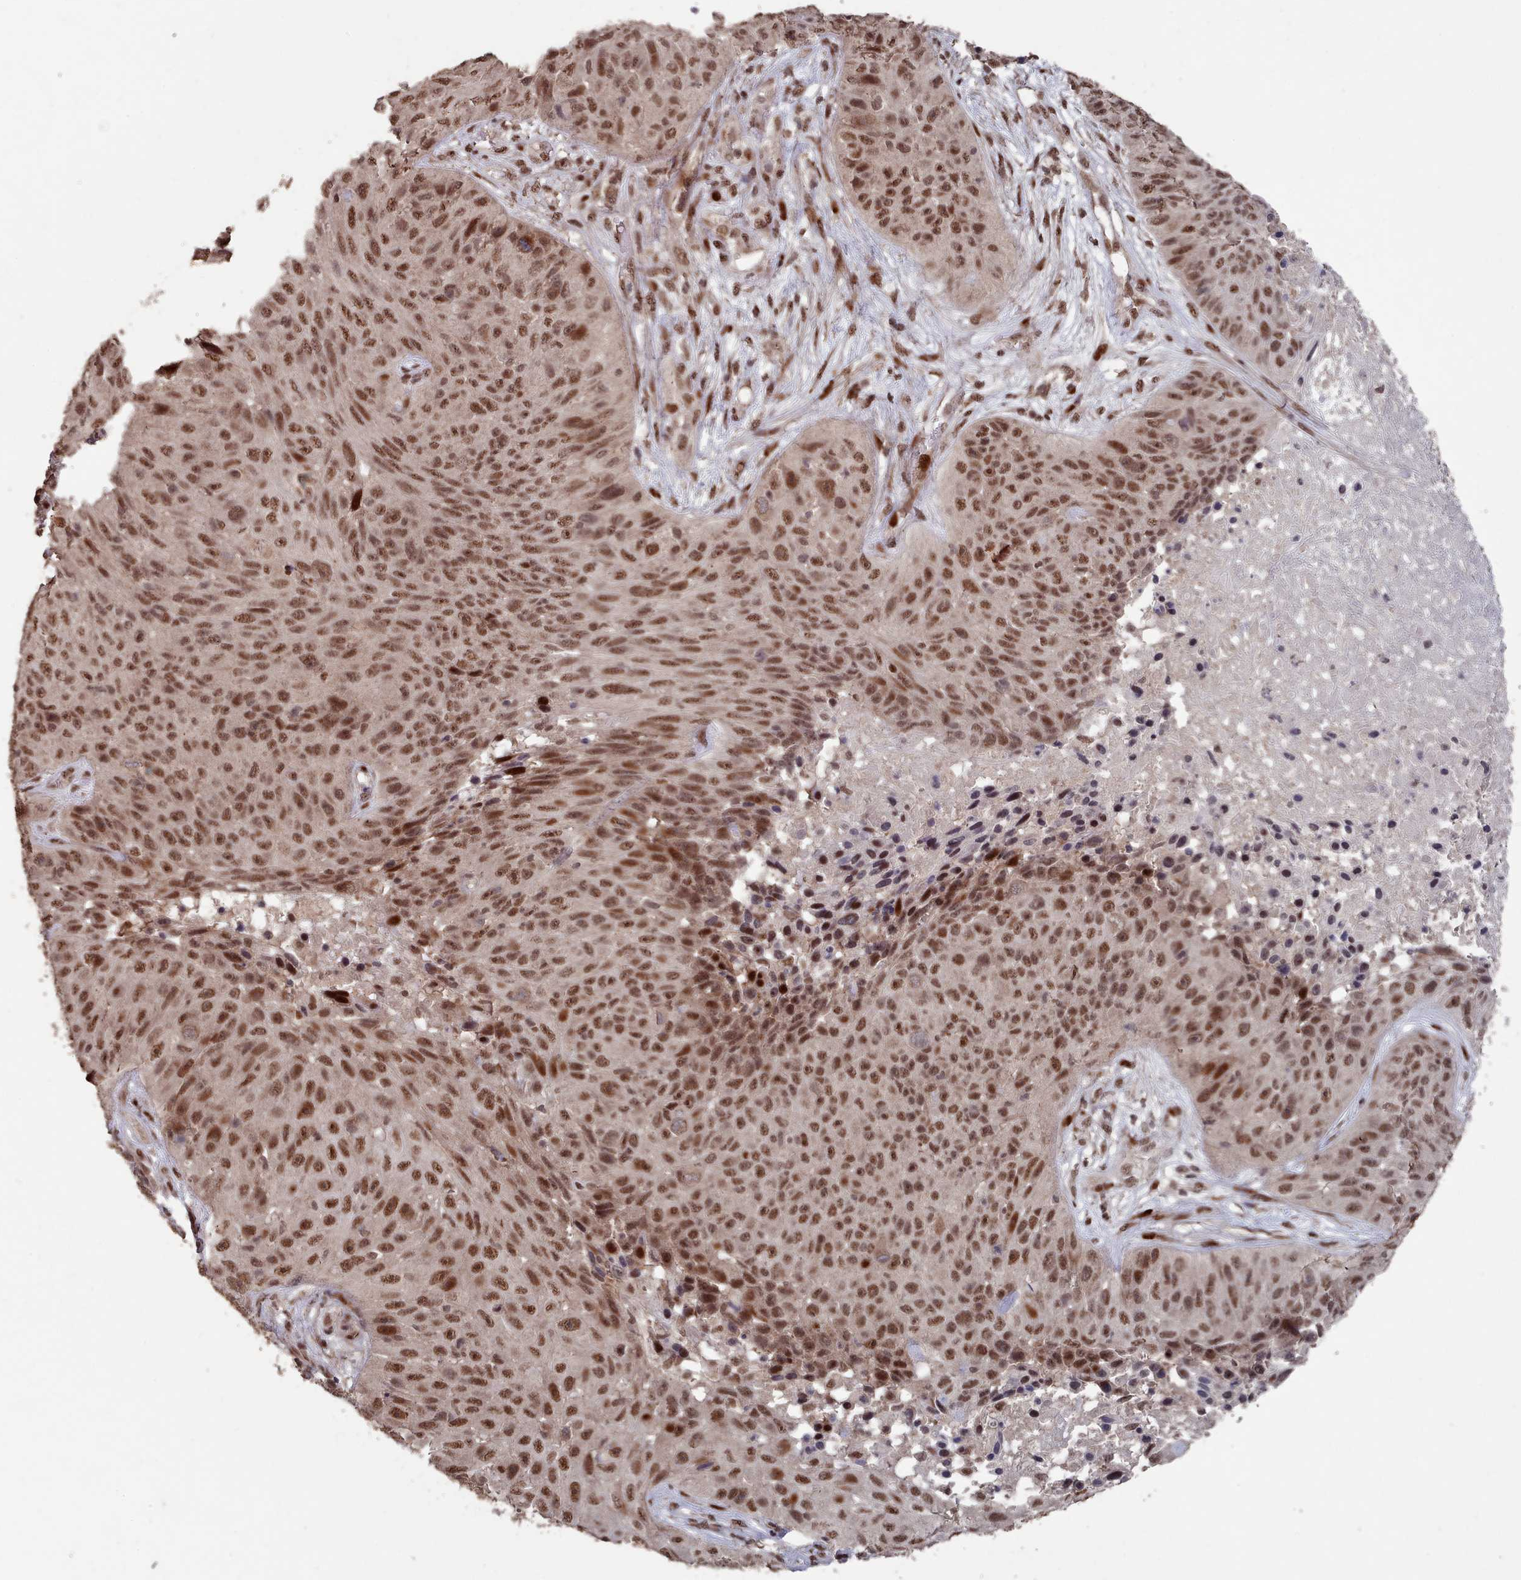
{"staining": {"intensity": "moderate", "quantity": ">75%", "location": "nuclear"}, "tissue": "skin cancer", "cell_type": "Tumor cells", "image_type": "cancer", "snomed": [{"axis": "morphology", "description": "Squamous cell carcinoma, NOS"}, {"axis": "topography", "description": "Skin"}], "caption": "Brown immunohistochemical staining in human skin squamous cell carcinoma reveals moderate nuclear expression in about >75% of tumor cells.", "gene": "PNRC2", "patient": {"sex": "female", "age": 87}}